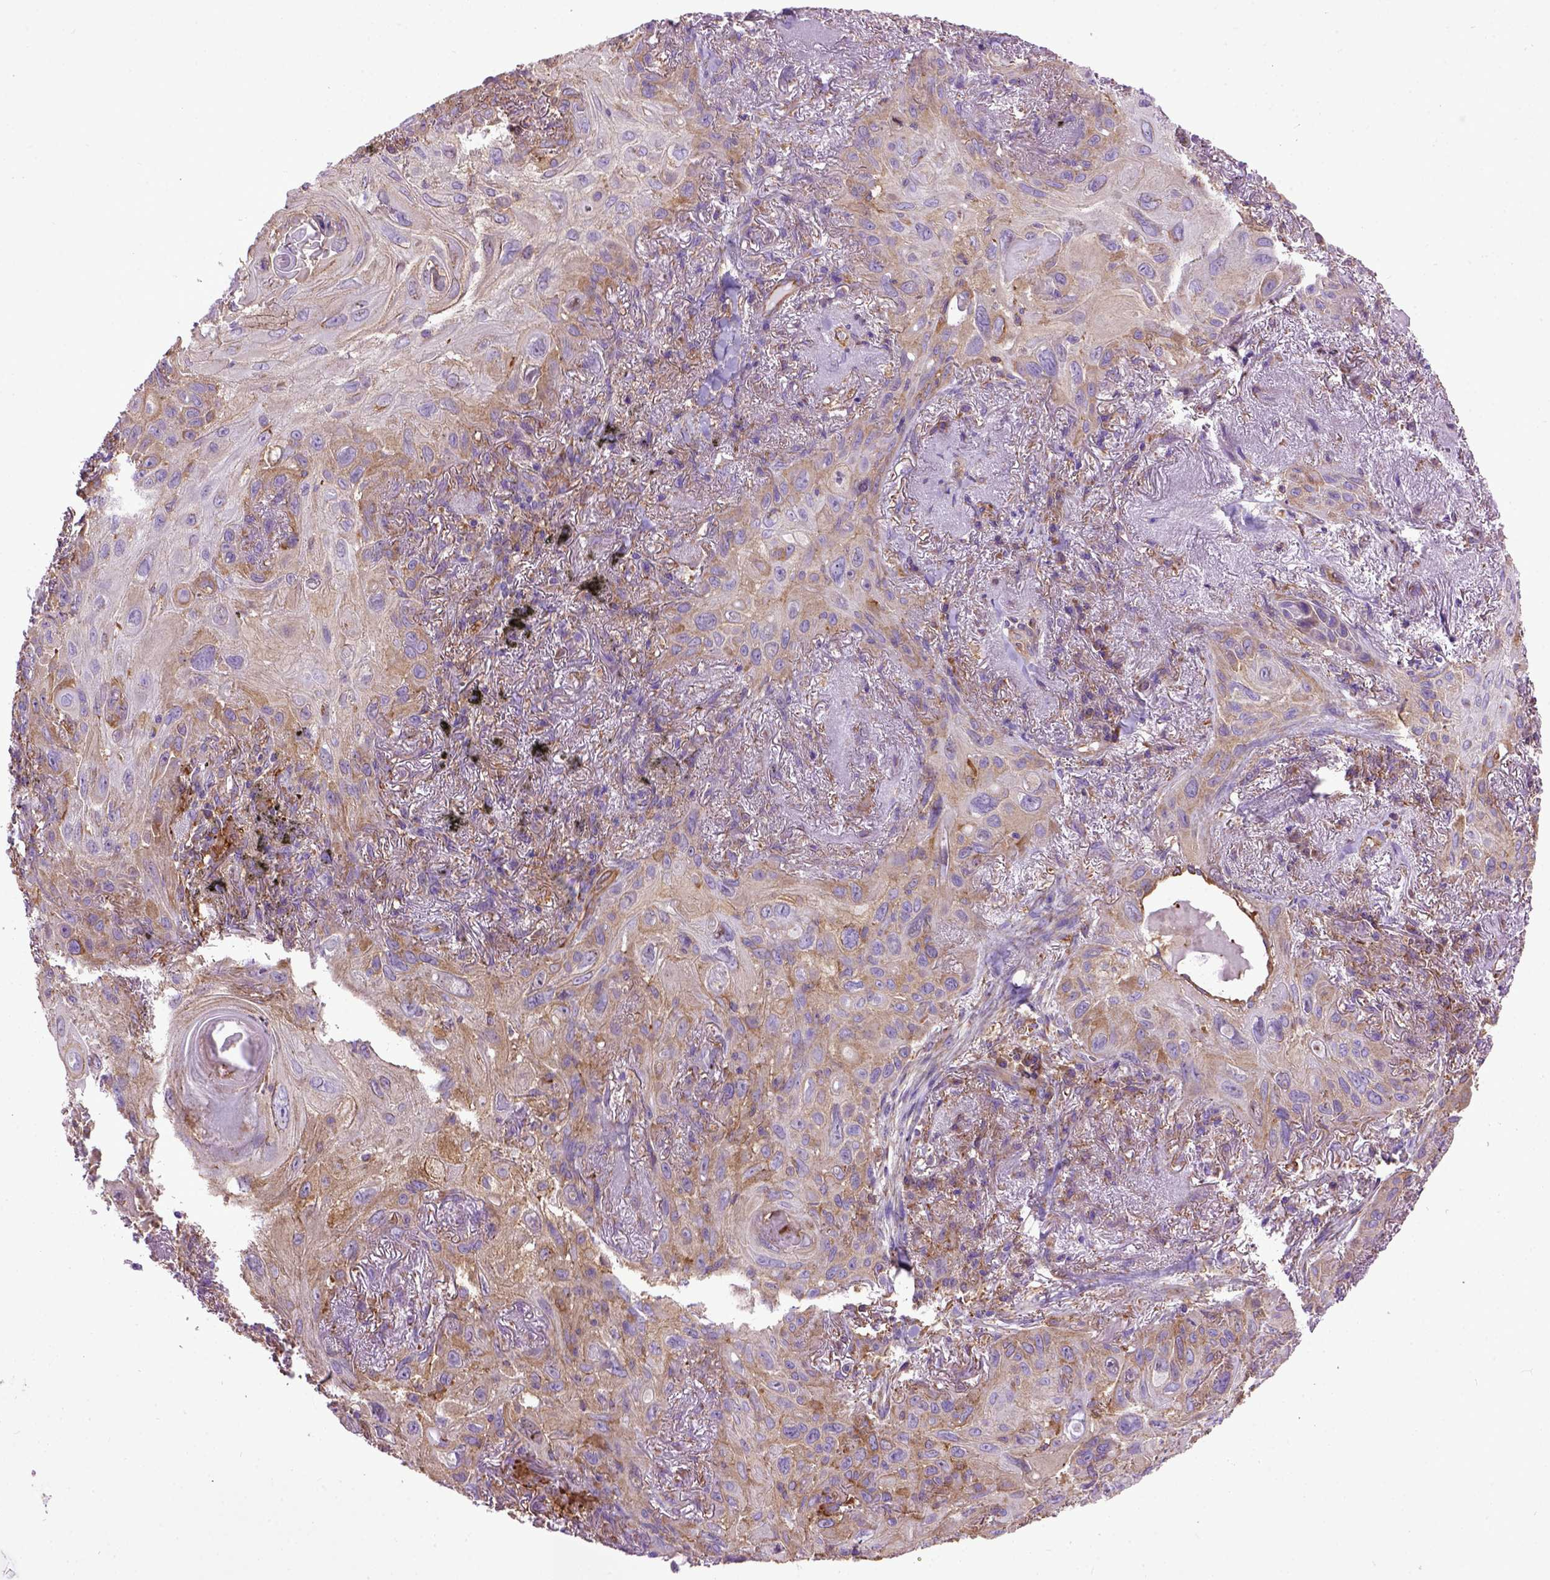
{"staining": {"intensity": "weak", "quantity": "25%-75%", "location": "cytoplasmic/membranous"}, "tissue": "lung cancer", "cell_type": "Tumor cells", "image_type": "cancer", "snomed": [{"axis": "morphology", "description": "Squamous cell carcinoma, NOS"}, {"axis": "topography", "description": "Lung"}], "caption": "An IHC micrograph of tumor tissue is shown. Protein staining in brown labels weak cytoplasmic/membranous positivity in lung squamous cell carcinoma within tumor cells.", "gene": "MVP", "patient": {"sex": "male", "age": 79}}